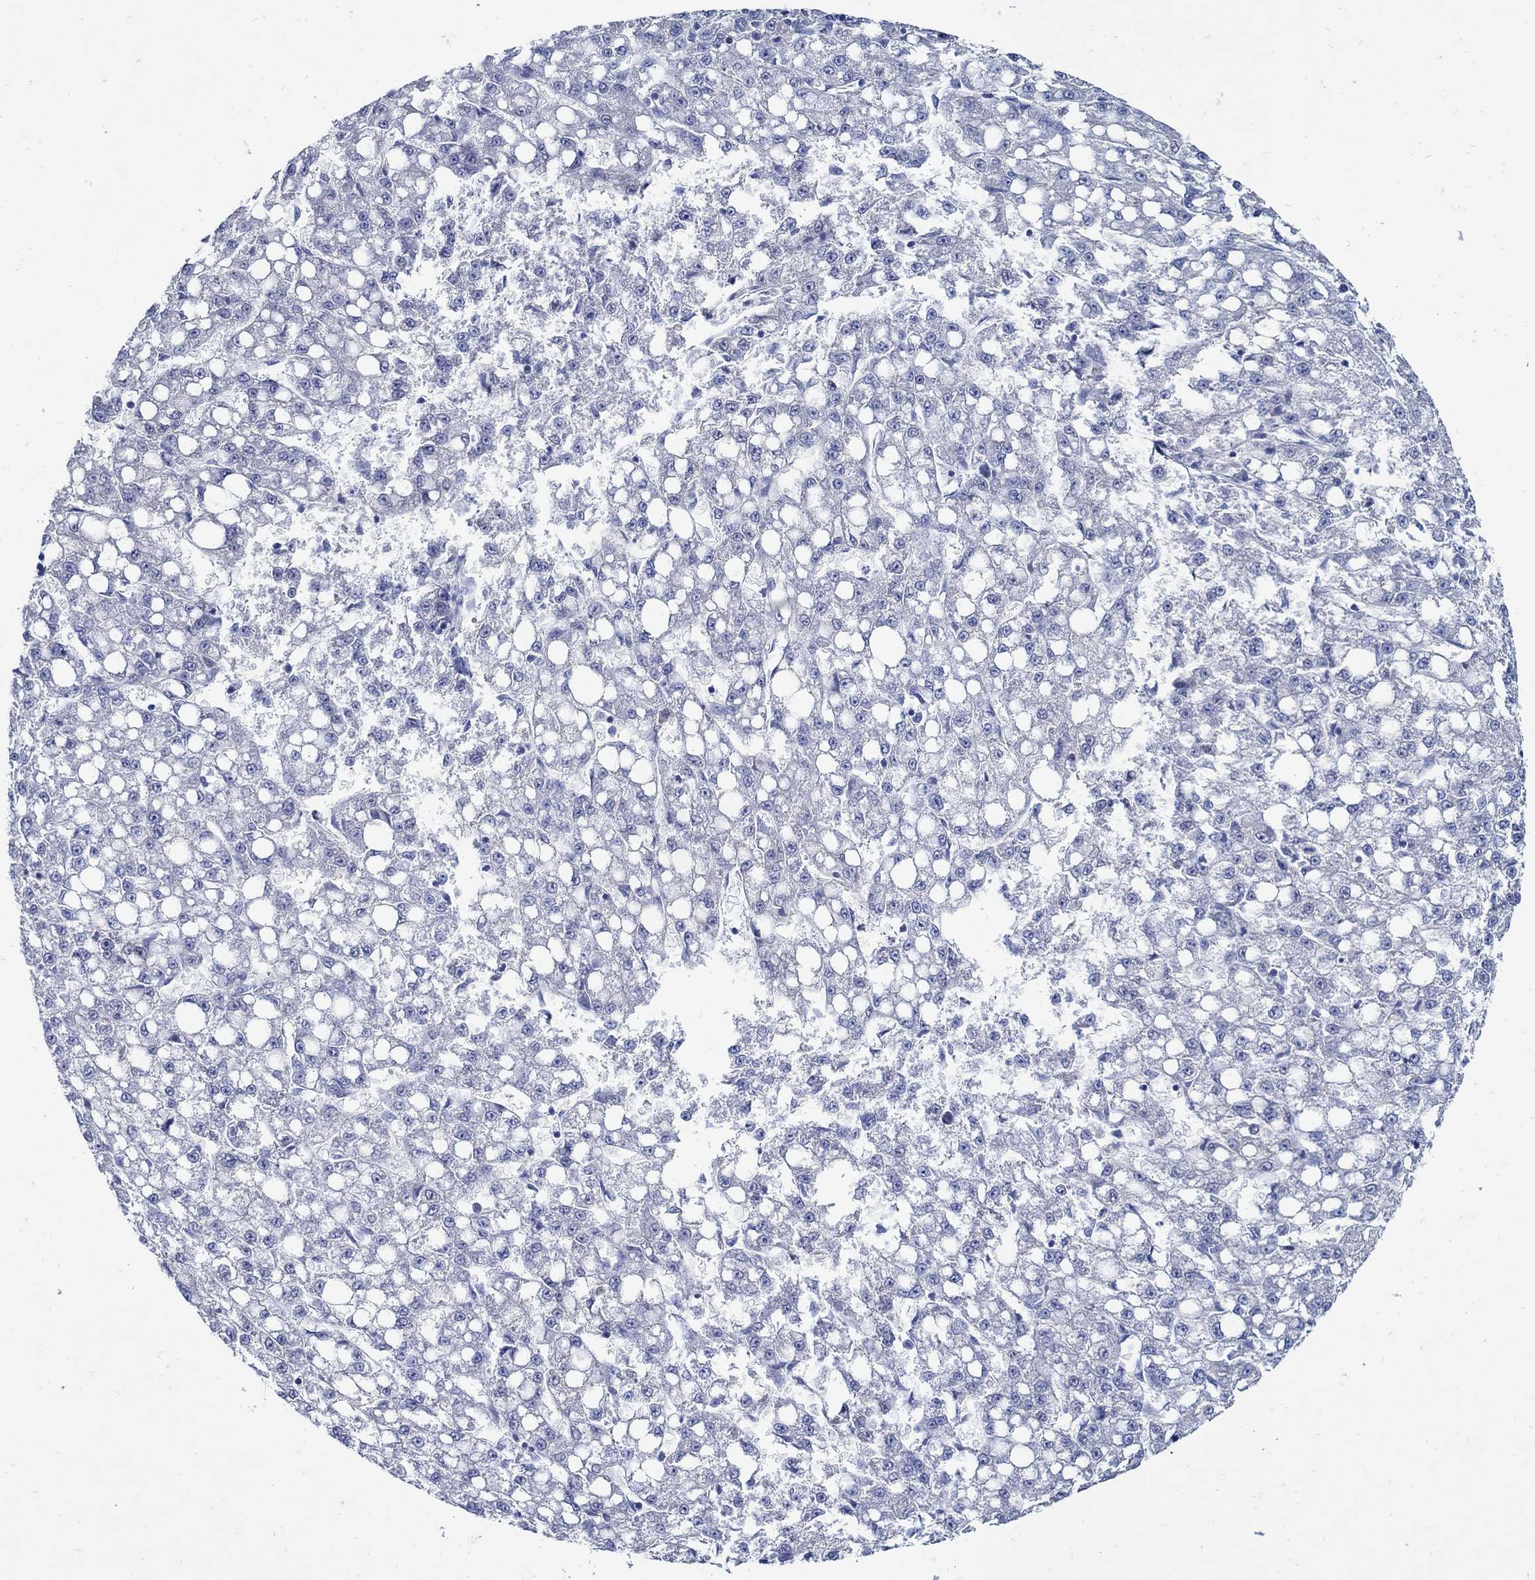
{"staining": {"intensity": "negative", "quantity": "none", "location": "none"}, "tissue": "liver cancer", "cell_type": "Tumor cells", "image_type": "cancer", "snomed": [{"axis": "morphology", "description": "Carcinoma, Hepatocellular, NOS"}, {"axis": "topography", "description": "Liver"}], "caption": "This histopathology image is of liver cancer stained with IHC to label a protein in brown with the nuclei are counter-stained blue. There is no expression in tumor cells.", "gene": "PAX9", "patient": {"sex": "female", "age": 65}}